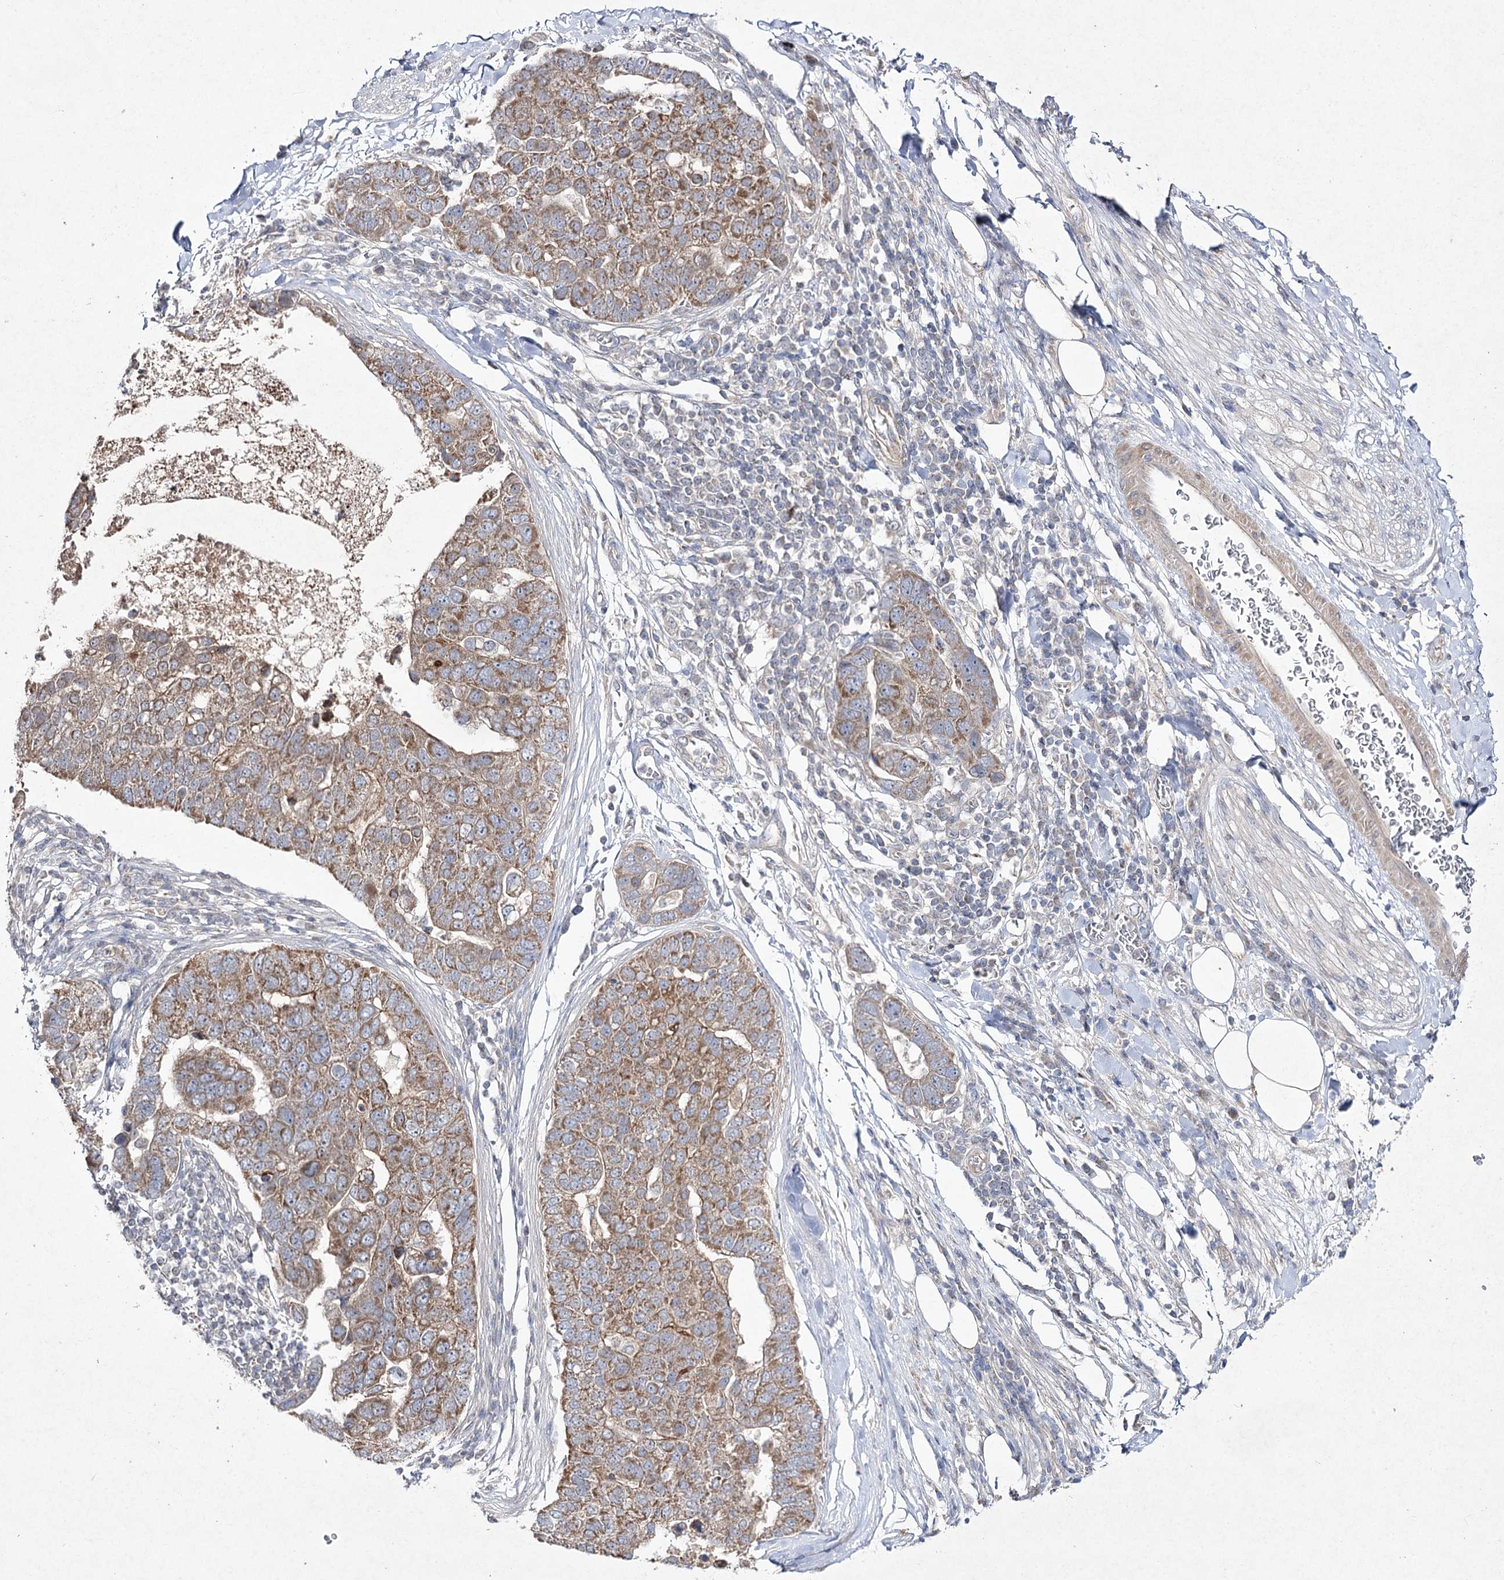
{"staining": {"intensity": "moderate", "quantity": ">75%", "location": "cytoplasmic/membranous"}, "tissue": "pancreatic cancer", "cell_type": "Tumor cells", "image_type": "cancer", "snomed": [{"axis": "morphology", "description": "Adenocarcinoma, NOS"}, {"axis": "topography", "description": "Pancreas"}], "caption": "A medium amount of moderate cytoplasmic/membranous staining is seen in approximately >75% of tumor cells in pancreatic adenocarcinoma tissue. (DAB IHC, brown staining for protein, blue staining for nuclei).", "gene": "FANCL", "patient": {"sex": "female", "age": 61}}